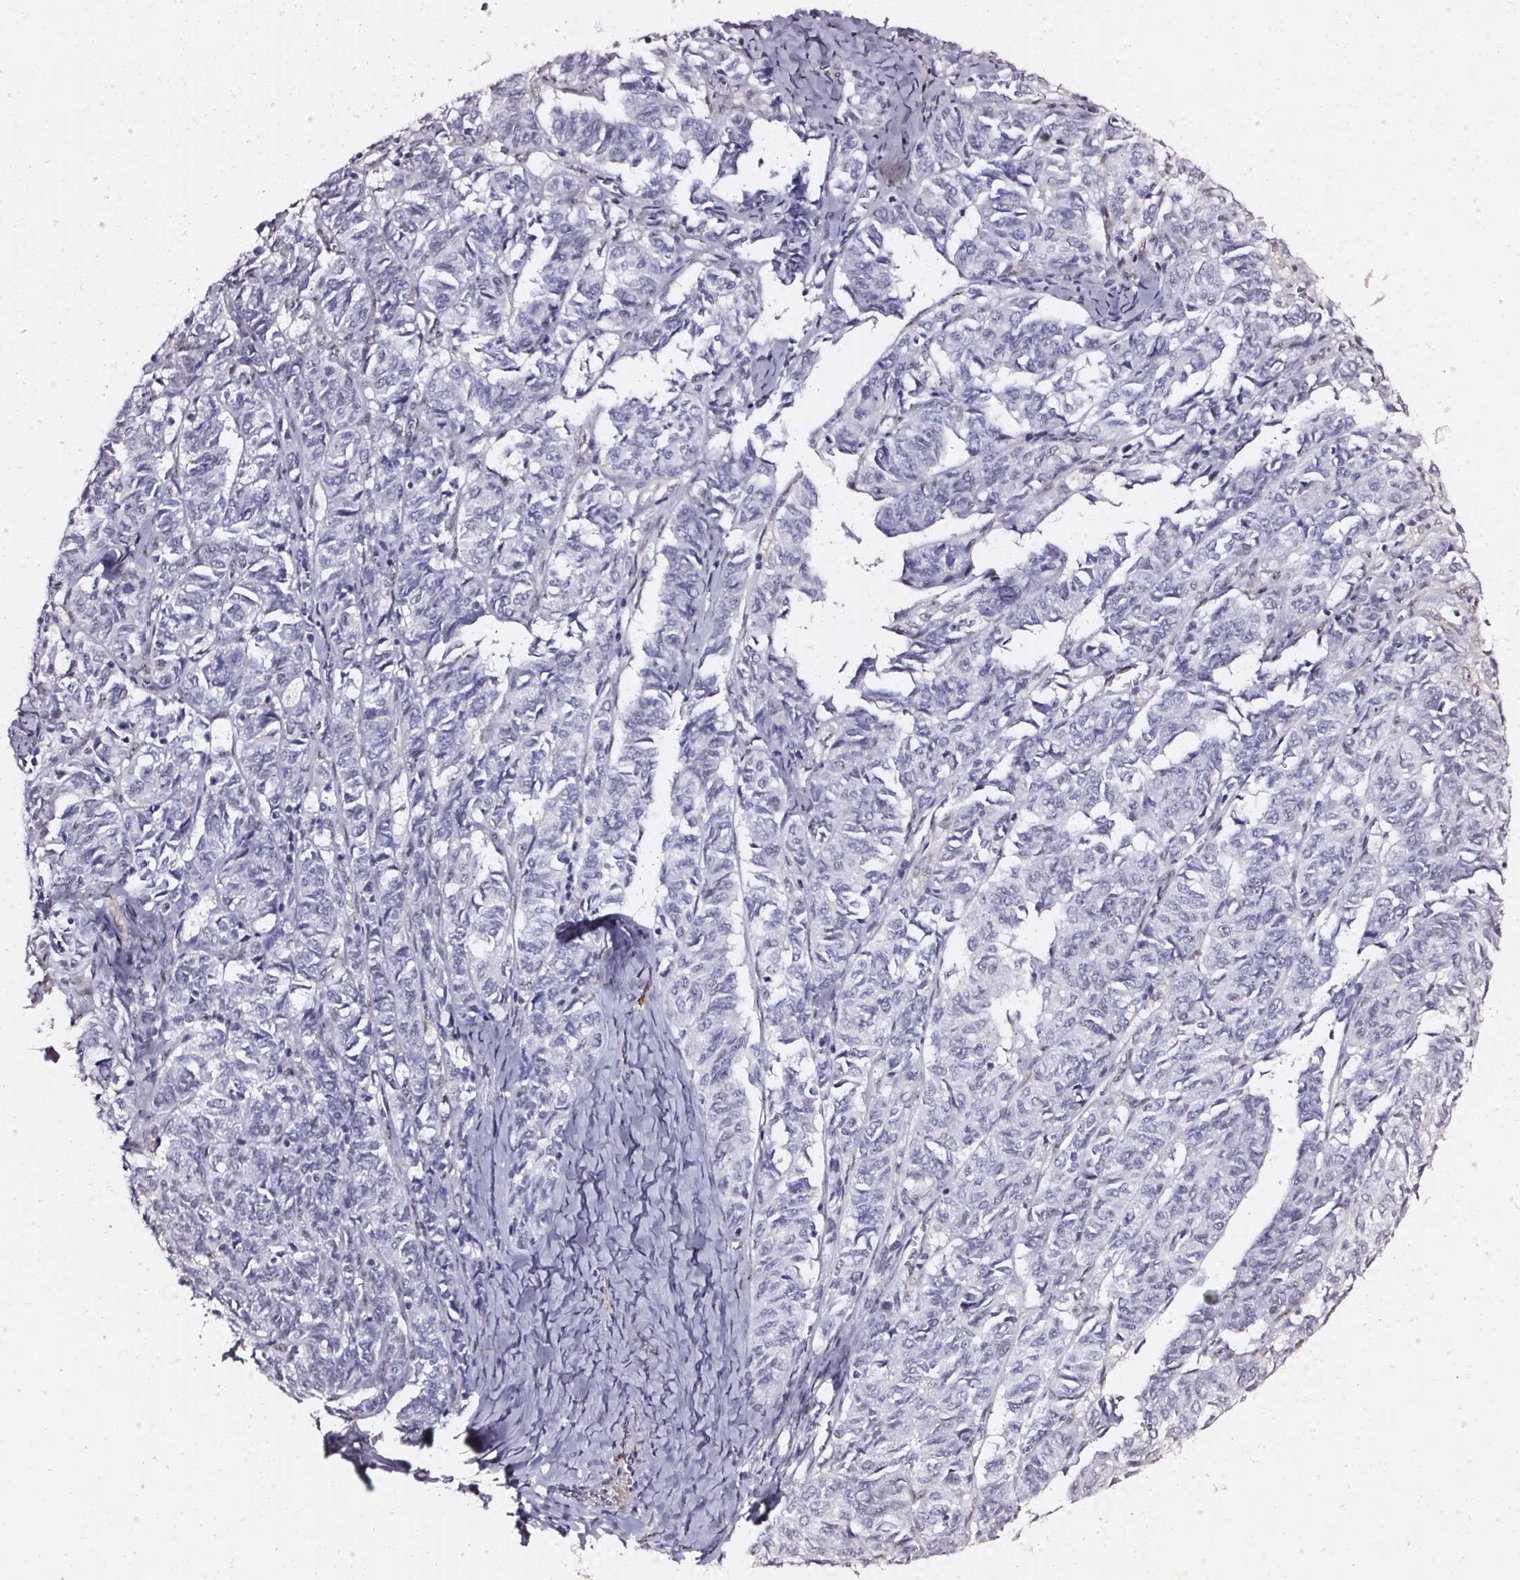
{"staining": {"intensity": "negative", "quantity": "none", "location": "none"}, "tissue": "ovarian cancer", "cell_type": "Tumor cells", "image_type": "cancer", "snomed": [{"axis": "morphology", "description": "Carcinoma, endometroid"}, {"axis": "topography", "description": "Ovary"}], "caption": "Immunohistochemistry of human endometroid carcinoma (ovarian) shows no staining in tumor cells.", "gene": "GP6", "patient": {"sex": "female", "age": 80}}